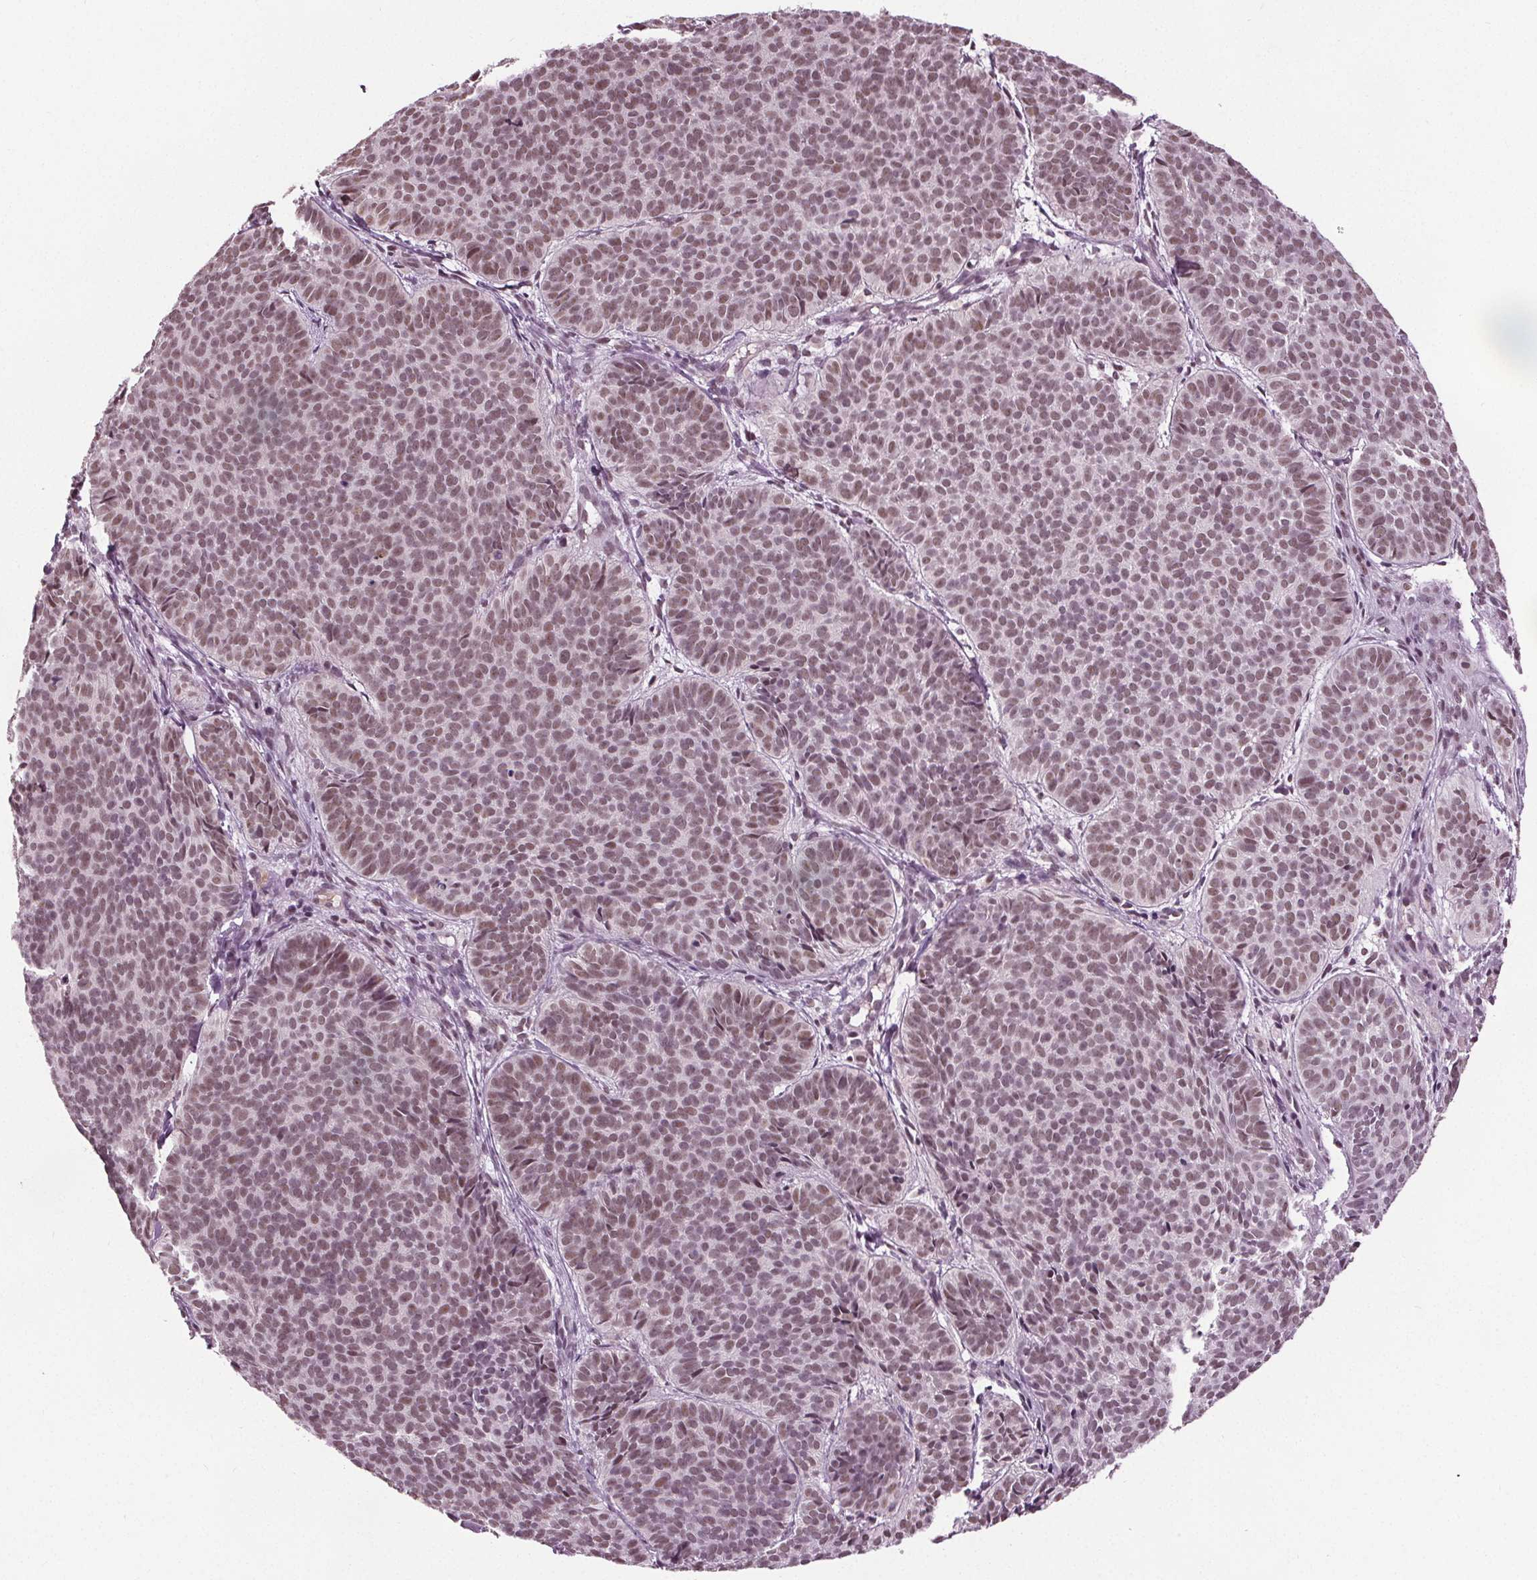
{"staining": {"intensity": "moderate", "quantity": ">75%", "location": "nuclear"}, "tissue": "skin cancer", "cell_type": "Tumor cells", "image_type": "cancer", "snomed": [{"axis": "morphology", "description": "Basal cell carcinoma"}, {"axis": "topography", "description": "Skin"}], "caption": "Tumor cells show medium levels of moderate nuclear positivity in about >75% of cells in human basal cell carcinoma (skin).", "gene": "IWS1", "patient": {"sex": "male", "age": 57}}